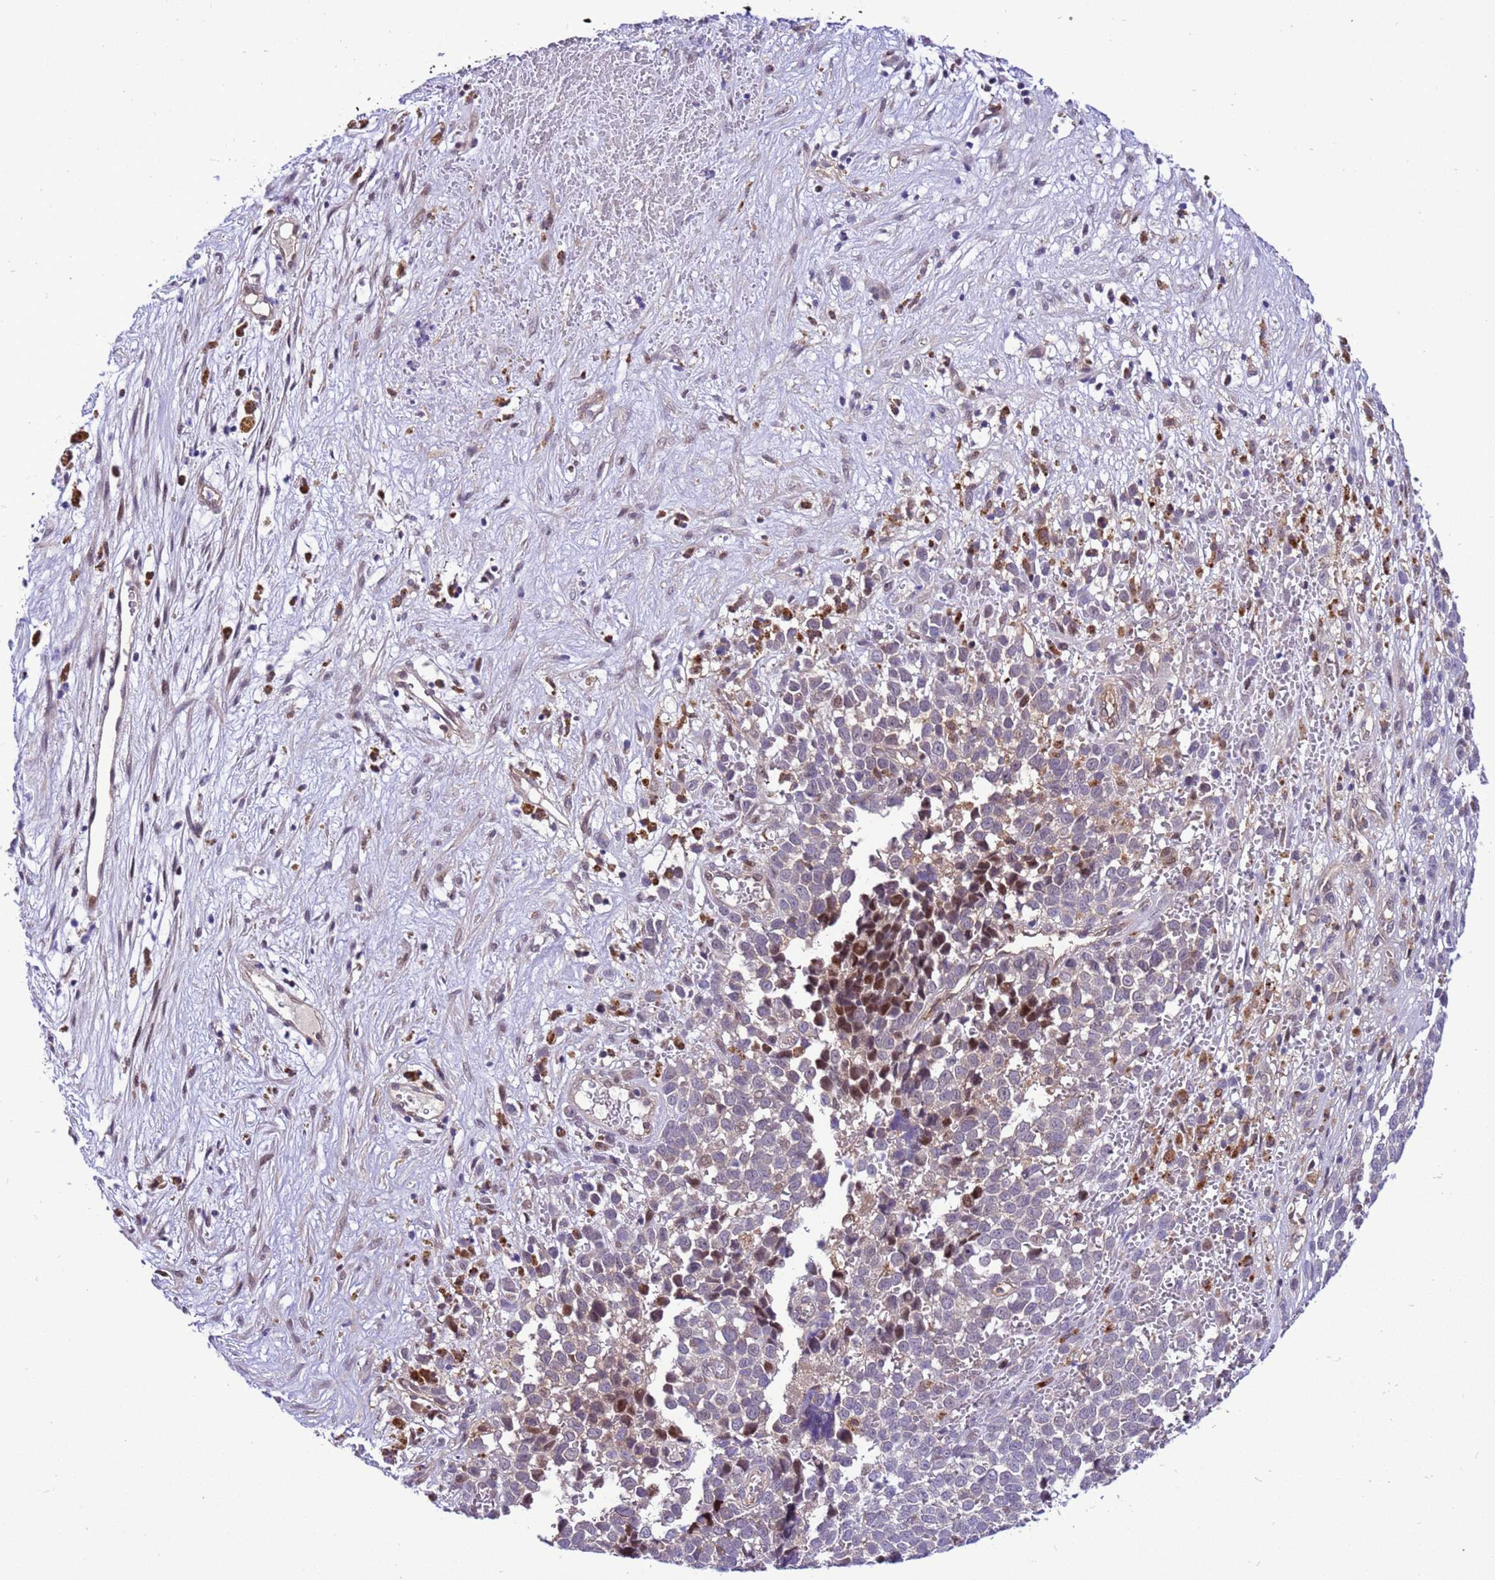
{"staining": {"intensity": "moderate", "quantity": "<25%", "location": "nuclear"}, "tissue": "melanoma", "cell_type": "Tumor cells", "image_type": "cancer", "snomed": [{"axis": "morphology", "description": "Malignant melanoma, NOS"}, {"axis": "topography", "description": "Nose, NOS"}], "caption": "IHC staining of melanoma, which exhibits low levels of moderate nuclear staining in approximately <25% of tumor cells indicating moderate nuclear protein positivity. The staining was performed using DAB (3,3'-diaminobenzidine) (brown) for protein detection and nuclei were counterstained in hematoxylin (blue).", "gene": "RASD1", "patient": {"sex": "female", "age": 48}}